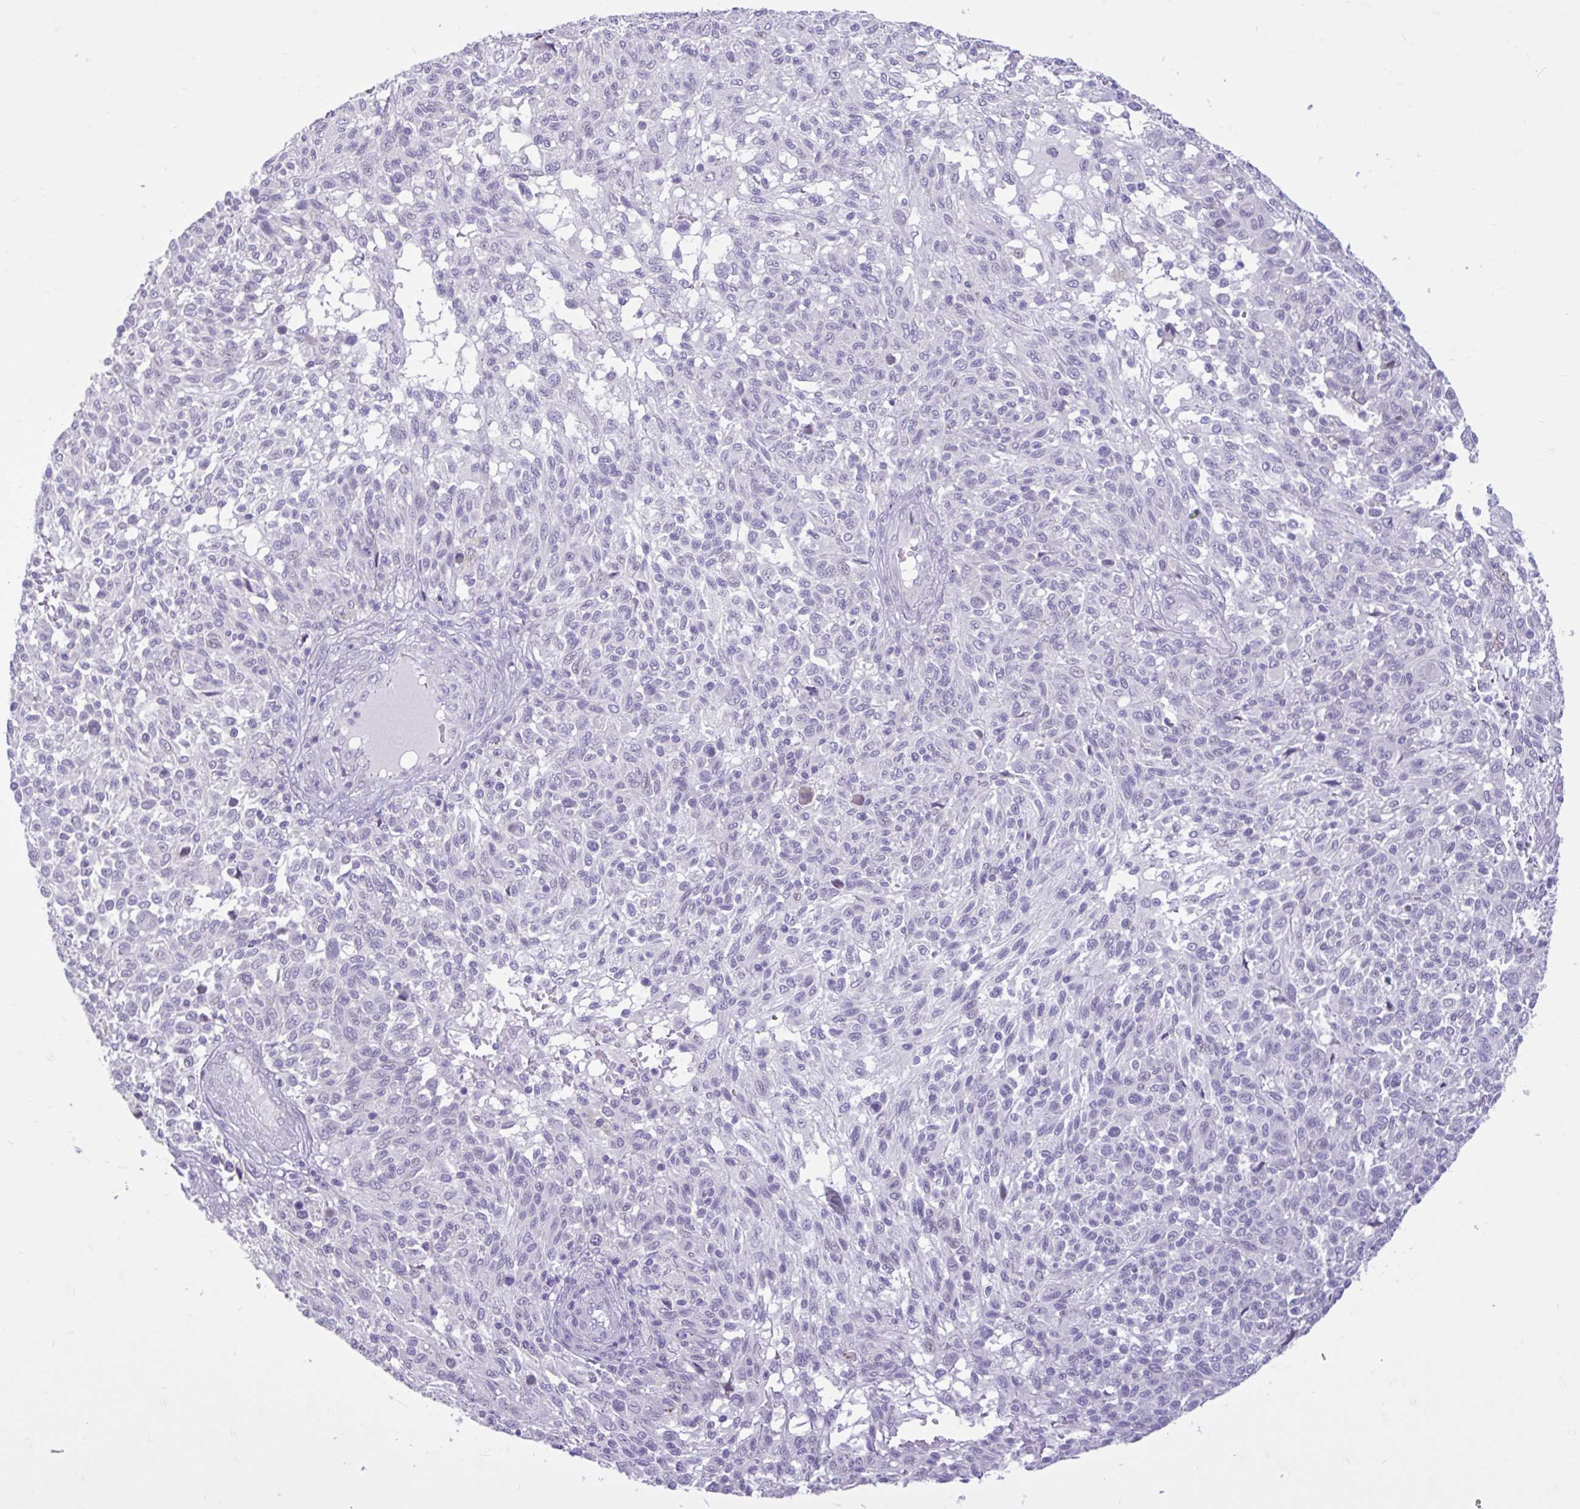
{"staining": {"intensity": "negative", "quantity": "none", "location": "none"}, "tissue": "melanoma", "cell_type": "Tumor cells", "image_type": "cancer", "snomed": [{"axis": "morphology", "description": "Malignant melanoma, NOS"}, {"axis": "topography", "description": "Skin"}], "caption": "DAB immunohistochemical staining of human malignant melanoma reveals no significant expression in tumor cells.", "gene": "FAM153A", "patient": {"sex": "male", "age": 66}}